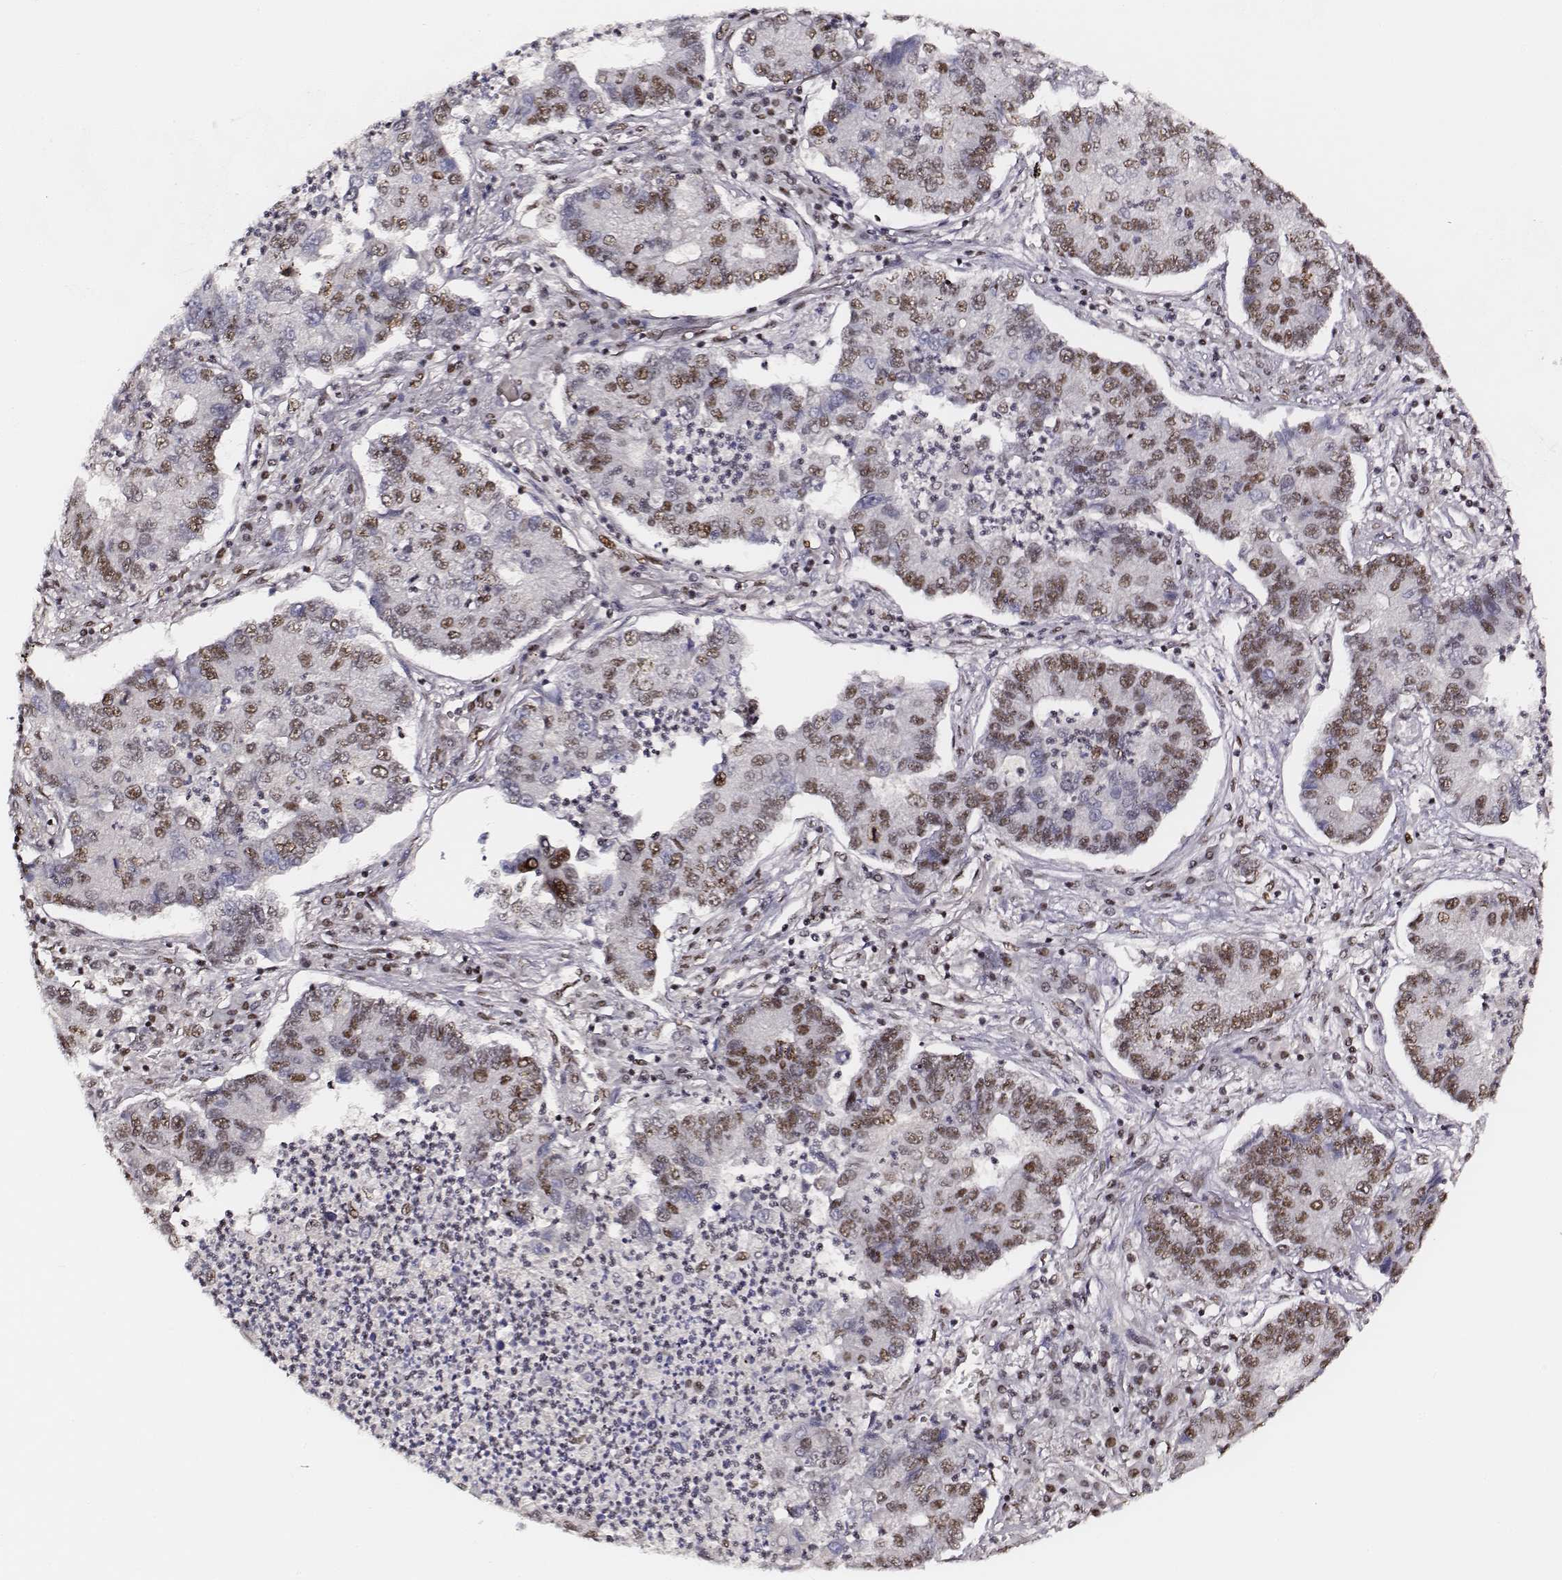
{"staining": {"intensity": "moderate", "quantity": "25%-75%", "location": "nuclear"}, "tissue": "lung cancer", "cell_type": "Tumor cells", "image_type": "cancer", "snomed": [{"axis": "morphology", "description": "Adenocarcinoma, NOS"}, {"axis": "topography", "description": "Lung"}], "caption": "IHC (DAB) staining of adenocarcinoma (lung) displays moderate nuclear protein expression in about 25%-75% of tumor cells.", "gene": "PPARA", "patient": {"sex": "female", "age": 57}}